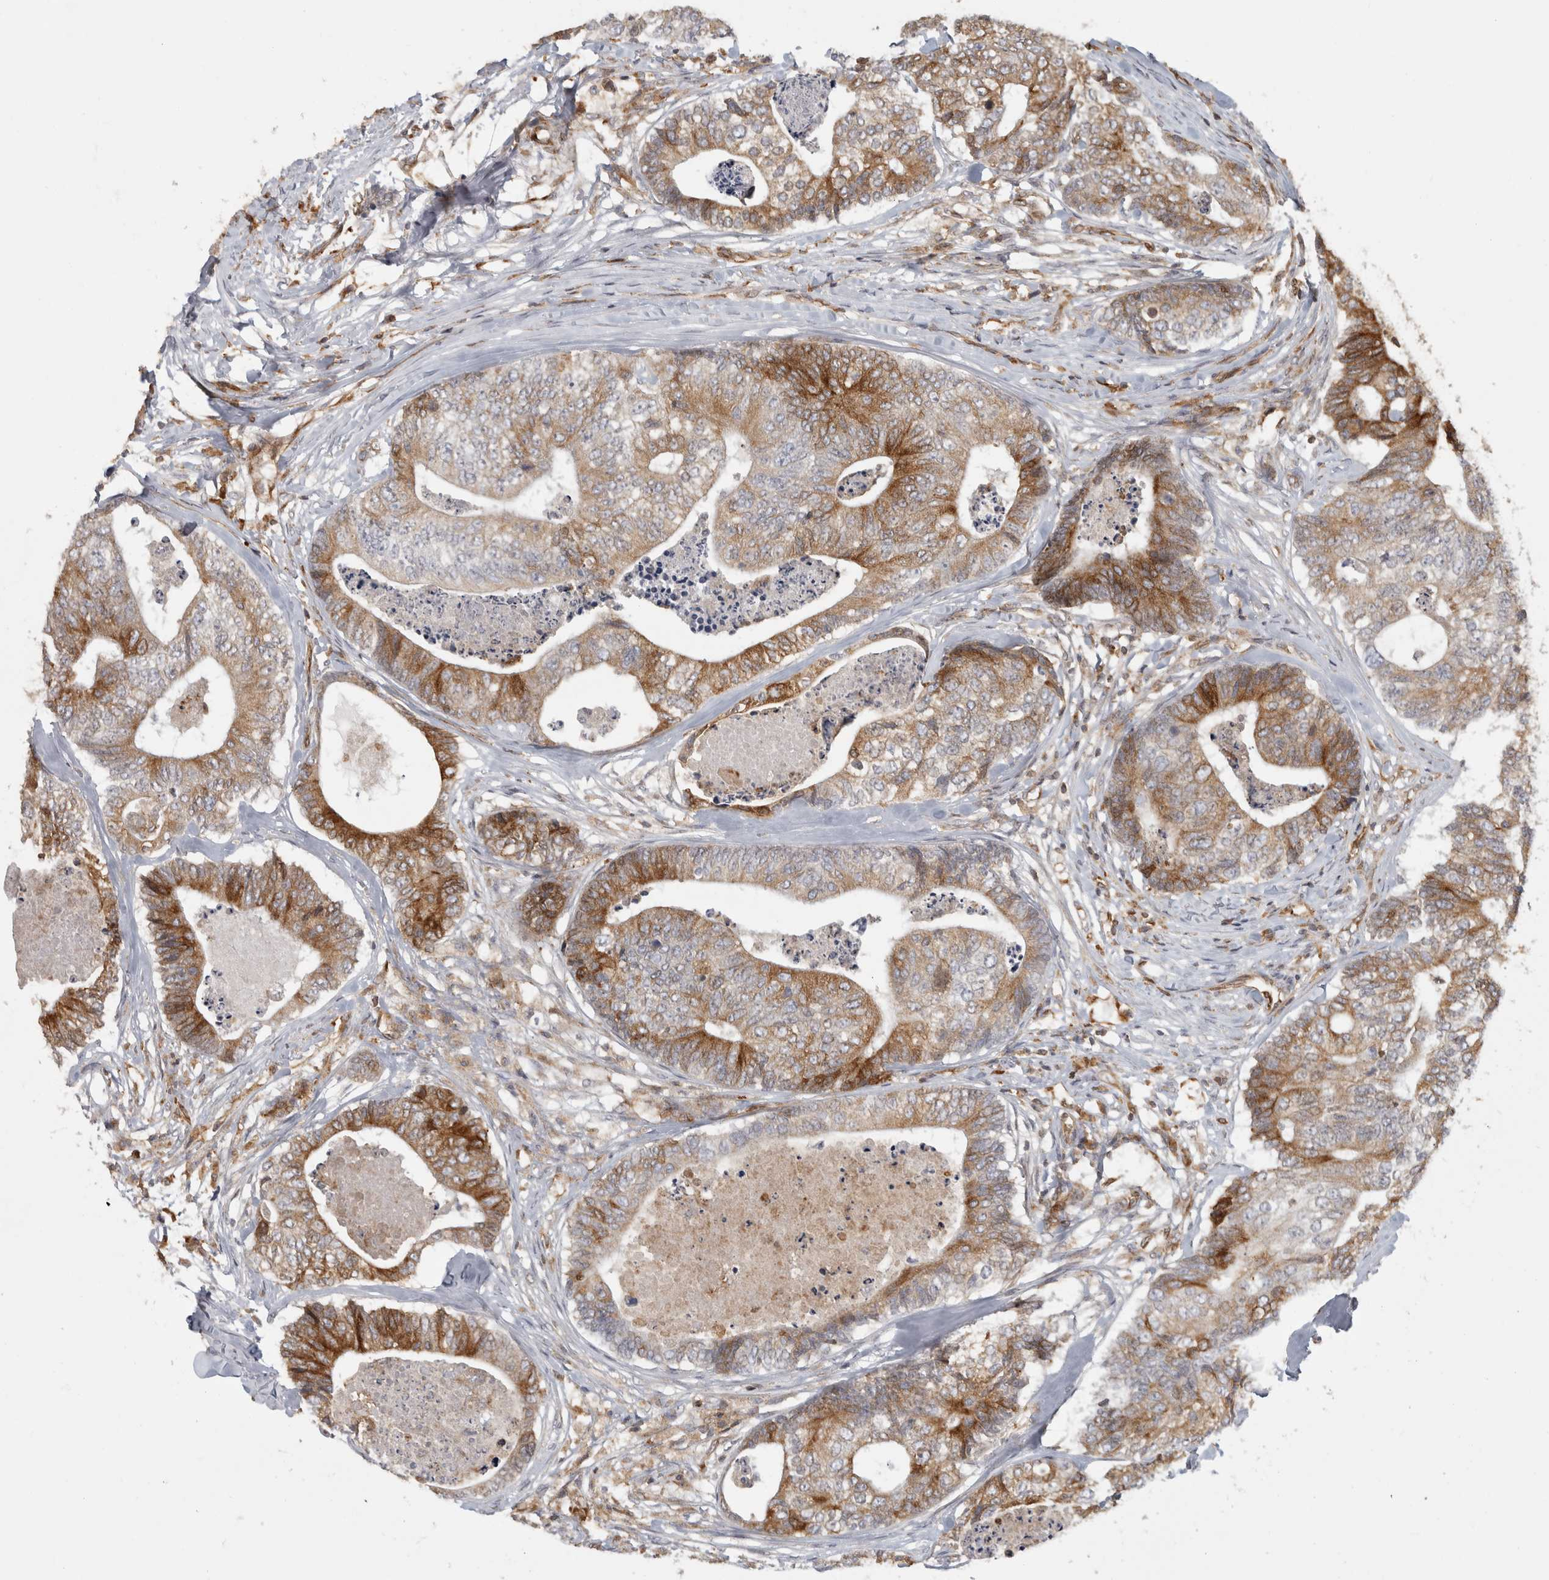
{"staining": {"intensity": "moderate", "quantity": "25%-75%", "location": "cytoplasmic/membranous"}, "tissue": "colorectal cancer", "cell_type": "Tumor cells", "image_type": "cancer", "snomed": [{"axis": "morphology", "description": "Adenocarcinoma, NOS"}, {"axis": "topography", "description": "Colon"}], "caption": "IHC of adenocarcinoma (colorectal) shows medium levels of moderate cytoplasmic/membranous staining in about 25%-75% of tumor cells. The staining was performed using DAB (3,3'-diaminobenzidine), with brown indicating positive protein expression. Nuclei are stained blue with hematoxylin.", "gene": "HLA-E", "patient": {"sex": "female", "age": 67}}